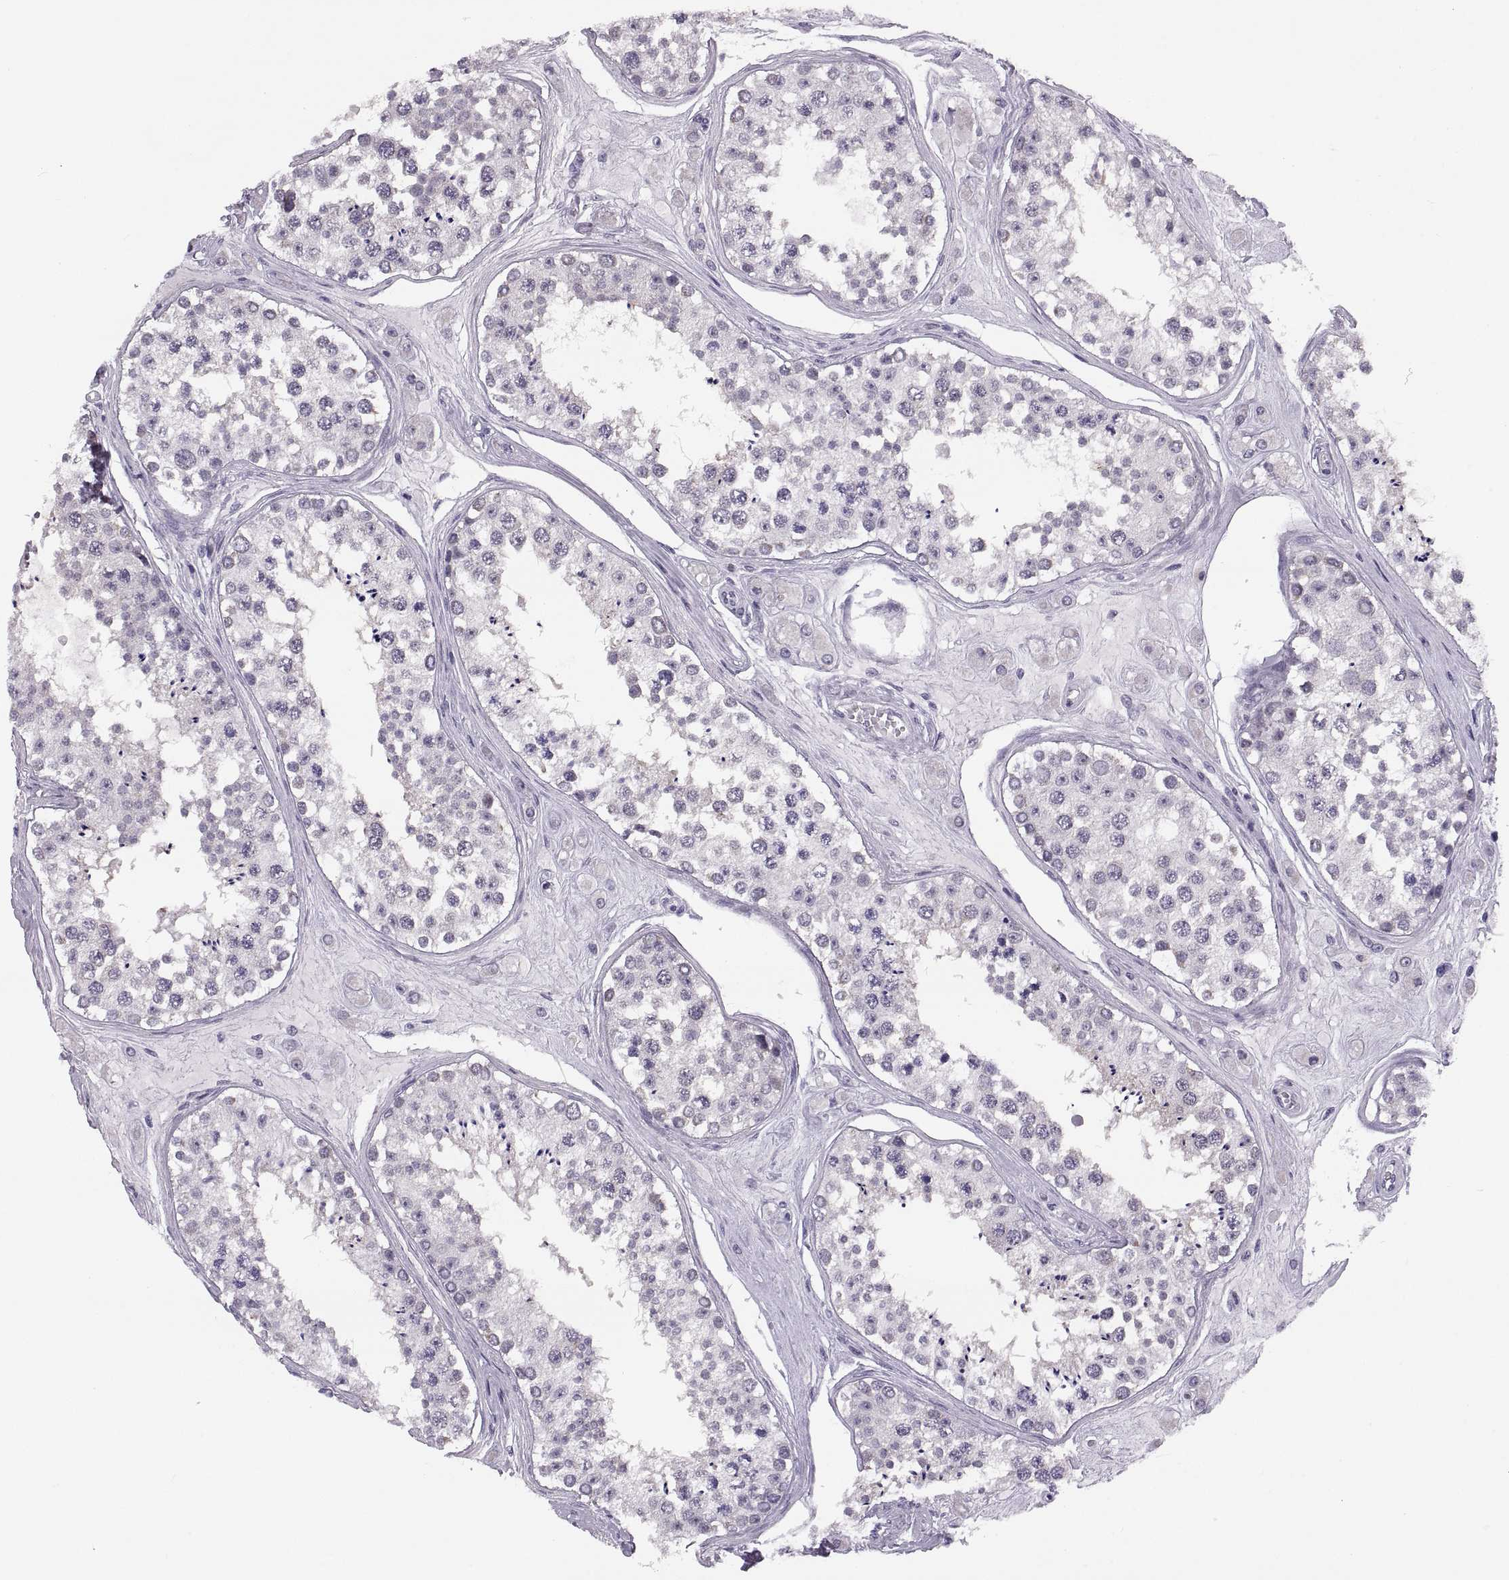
{"staining": {"intensity": "negative", "quantity": "none", "location": "none"}, "tissue": "testis", "cell_type": "Cells in seminiferous ducts", "image_type": "normal", "snomed": [{"axis": "morphology", "description": "Normal tissue, NOS"}, {"axis": "topography", "description": "Testis"}], "caption": "Testis was stained to show a protein in brown. There is no significant staining in cells in seminiferous ducts. (Stains: DAB IHC with hematoxylin counter stain, Microscopy: brightfield microscopy at high magnification).", "gene": "ADH6", "patient": {"sex": "male", "age": 25}}